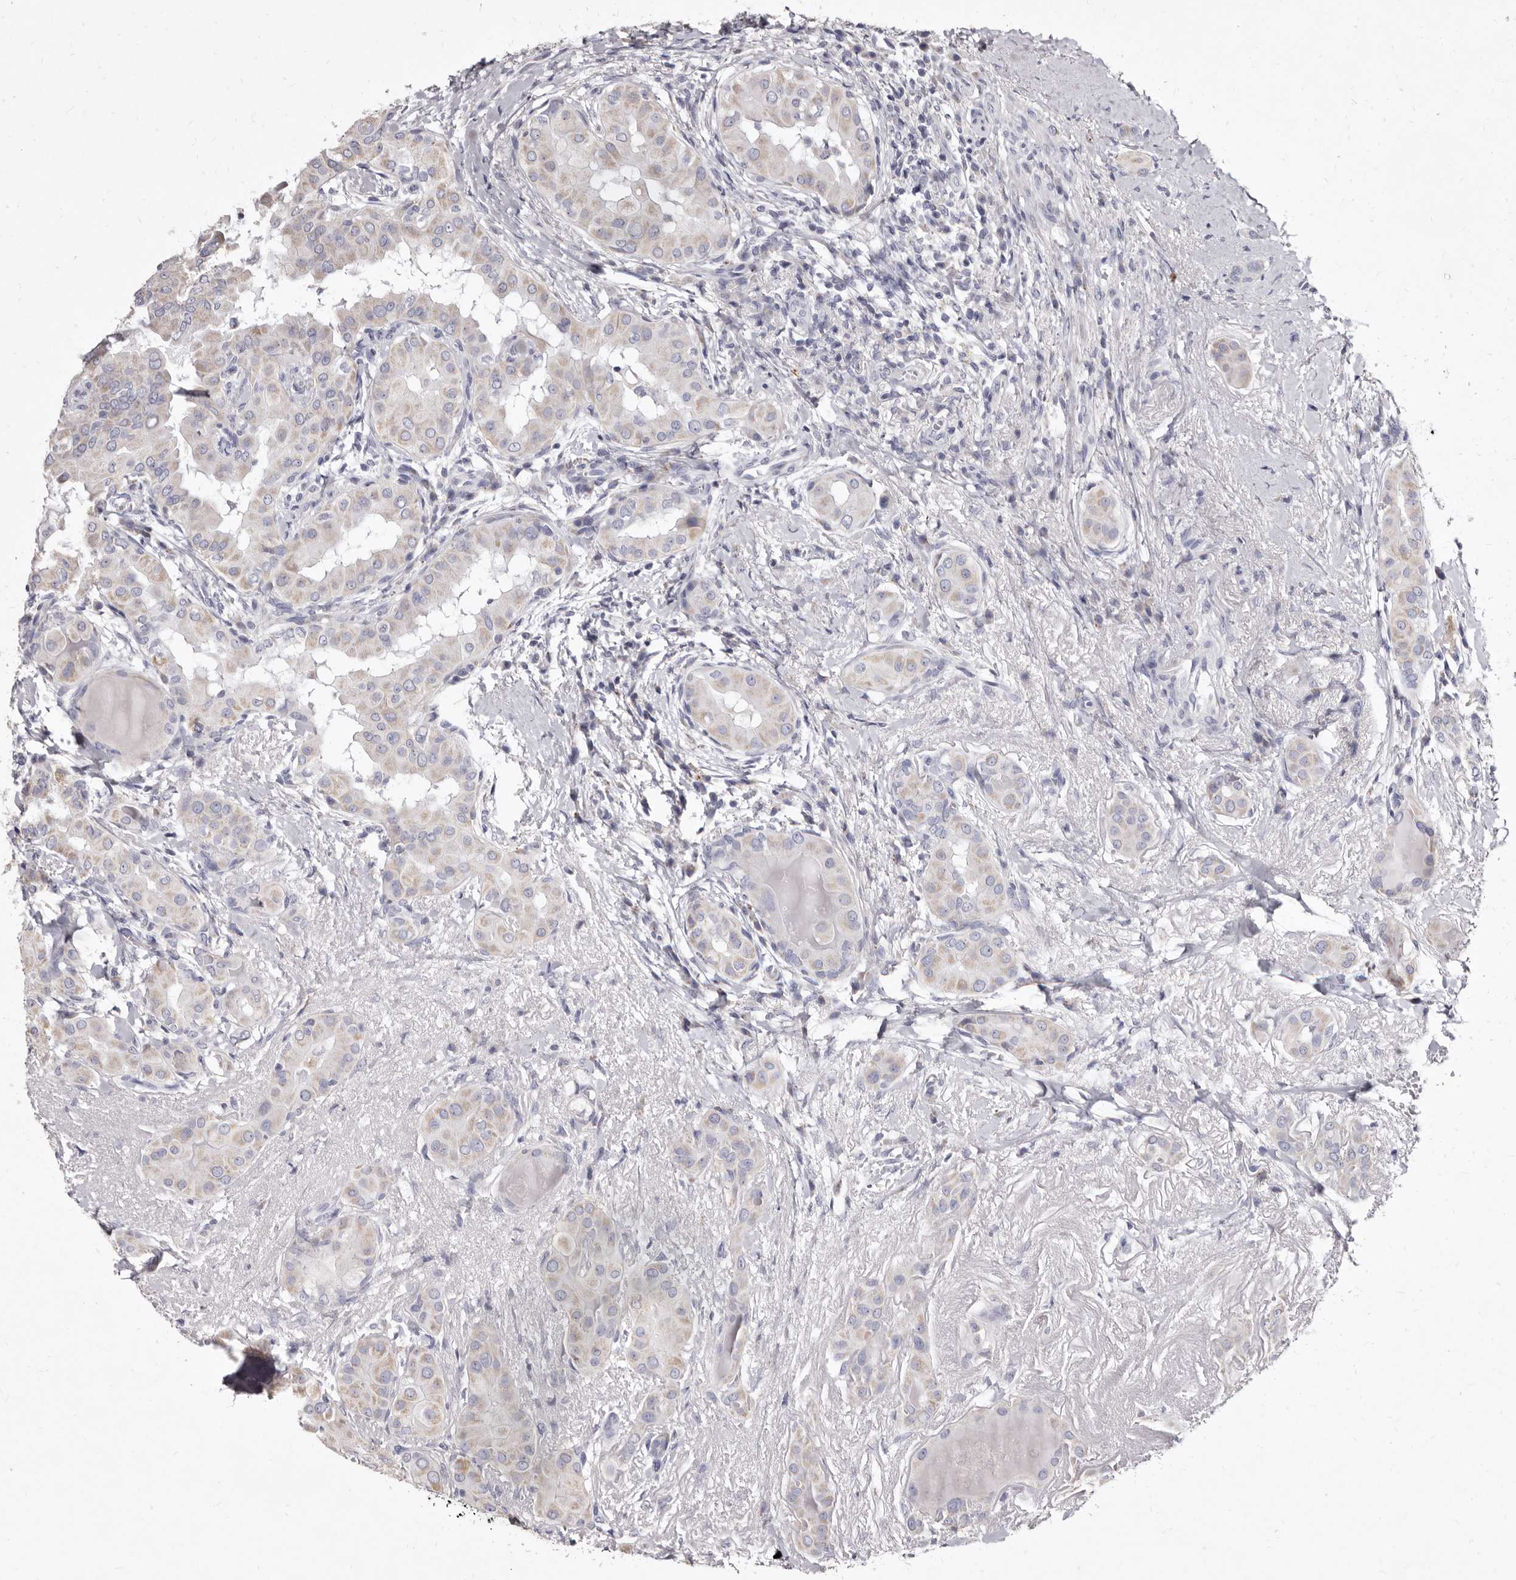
{"staining": {"intensity": "weak", "quantity": "<25%", "location": "cytoplasmic/membranous"}, "tissue": "thyroid cancer", "cell_type": "Tumor cells", "image_type": "cancer", "snomed": [{"axis": "morphology", "description": "Papillary adenocarcinoma, NOS"}, {"axis": "topography", "description": "Thyroid gland"}], "caption": "The immunohistochemistry (IHC) photomicrograph has no significant positivity in tumor cells of thyroid papillary adenocarcinoma tissue. (IHC, brightfield microscopy, high magnification).", "gene": "CYP2E1", "patient": {"sex": "male", "age": 33}}